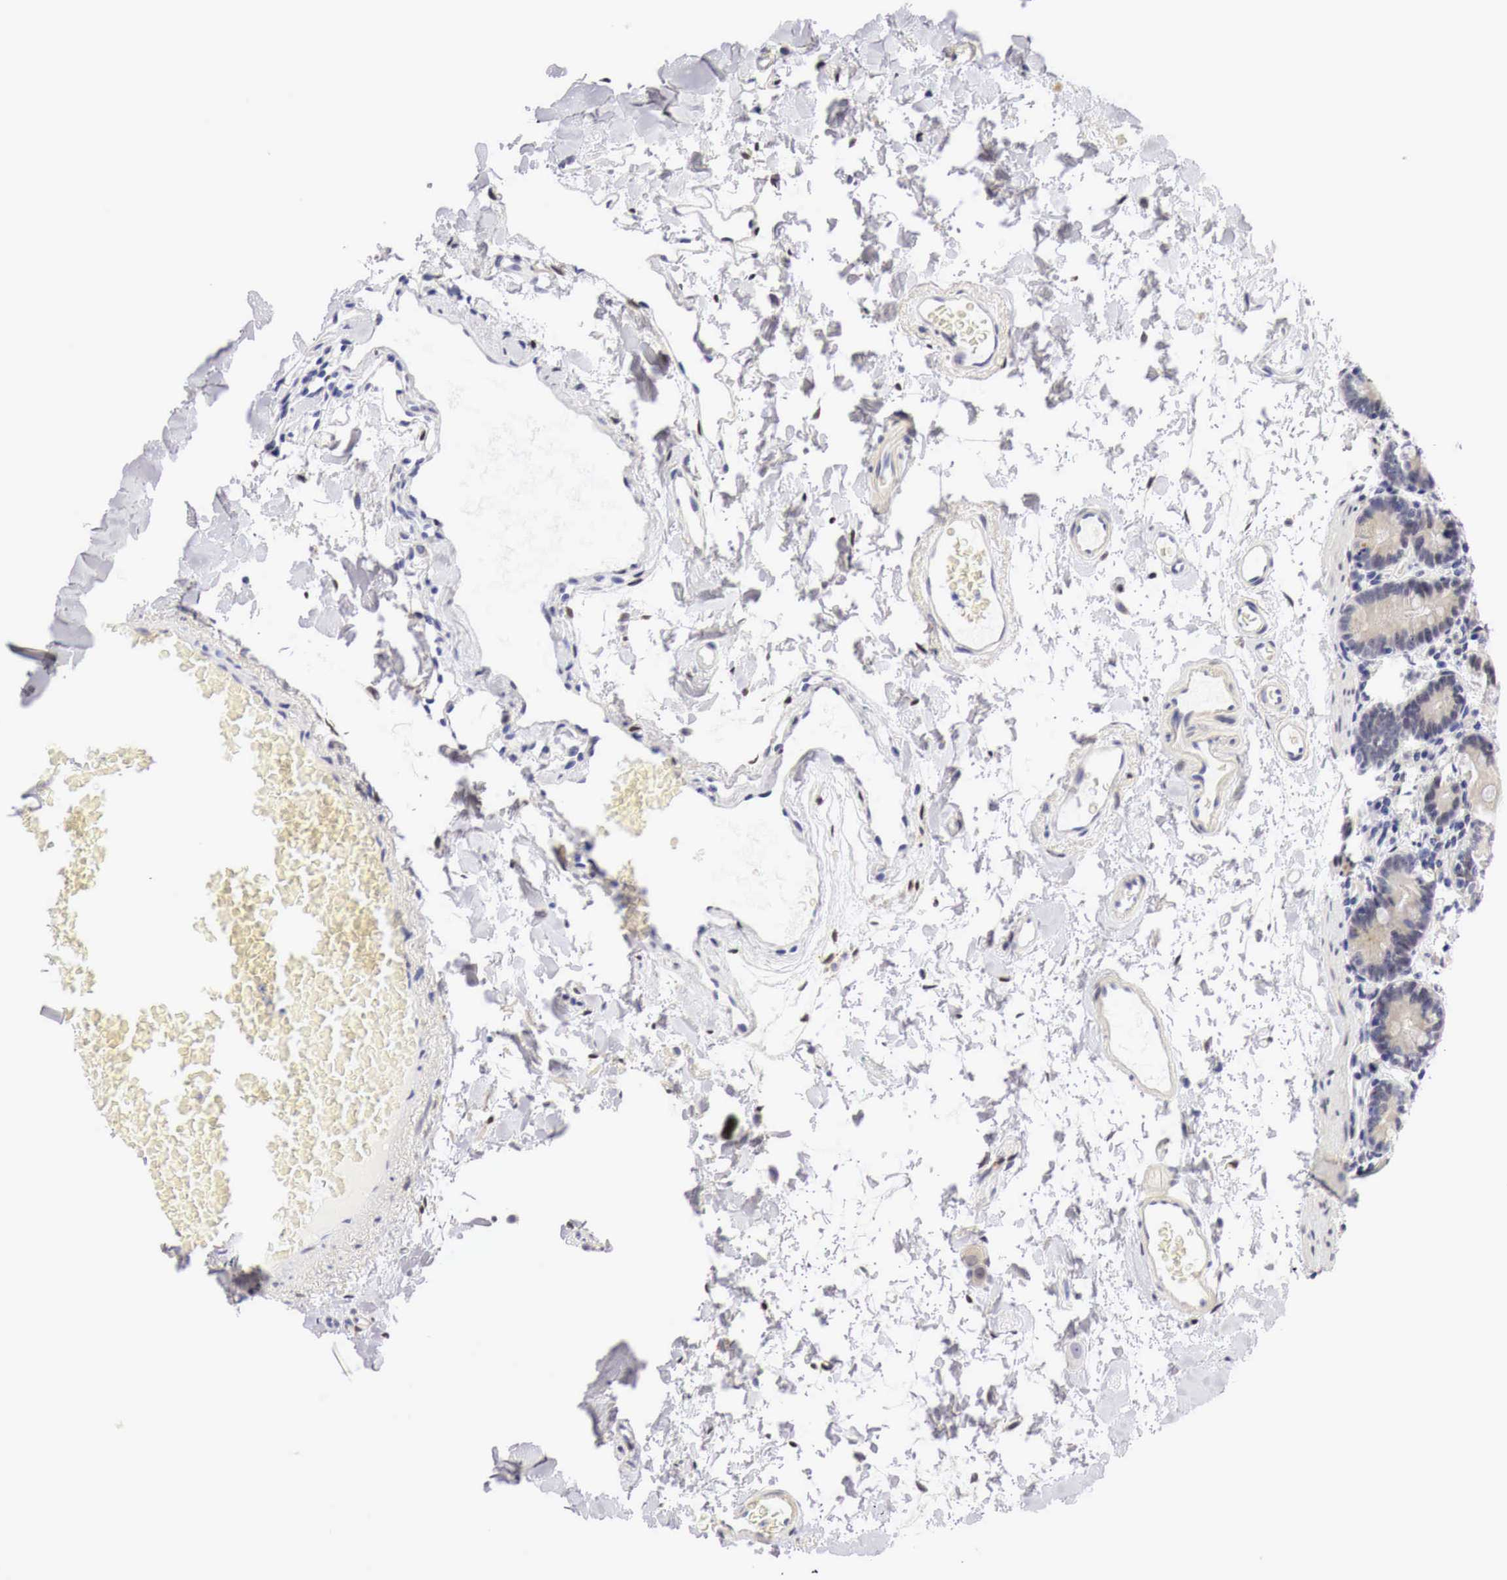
{"staining": {"intensity": "strong", "quantity": "<25%", "location": "cytoplasmic/membranous"}, "tissue": "duodenum", "cell_type": "Glandular cells", "image_type": "normal", "snomed": [{"axis": "morphology", "description": "Normal tissue, NOS"}, {"axis": "topography", "description": "Duodenum"}], "caption": "Duodenum stained for a protein (brown) demonstrates strong cytoplasmic/membranous positive expression in approximately <25% of glandular cells.", "gene": "CASP3", "patient": {"sex": "male", "age": 70}}